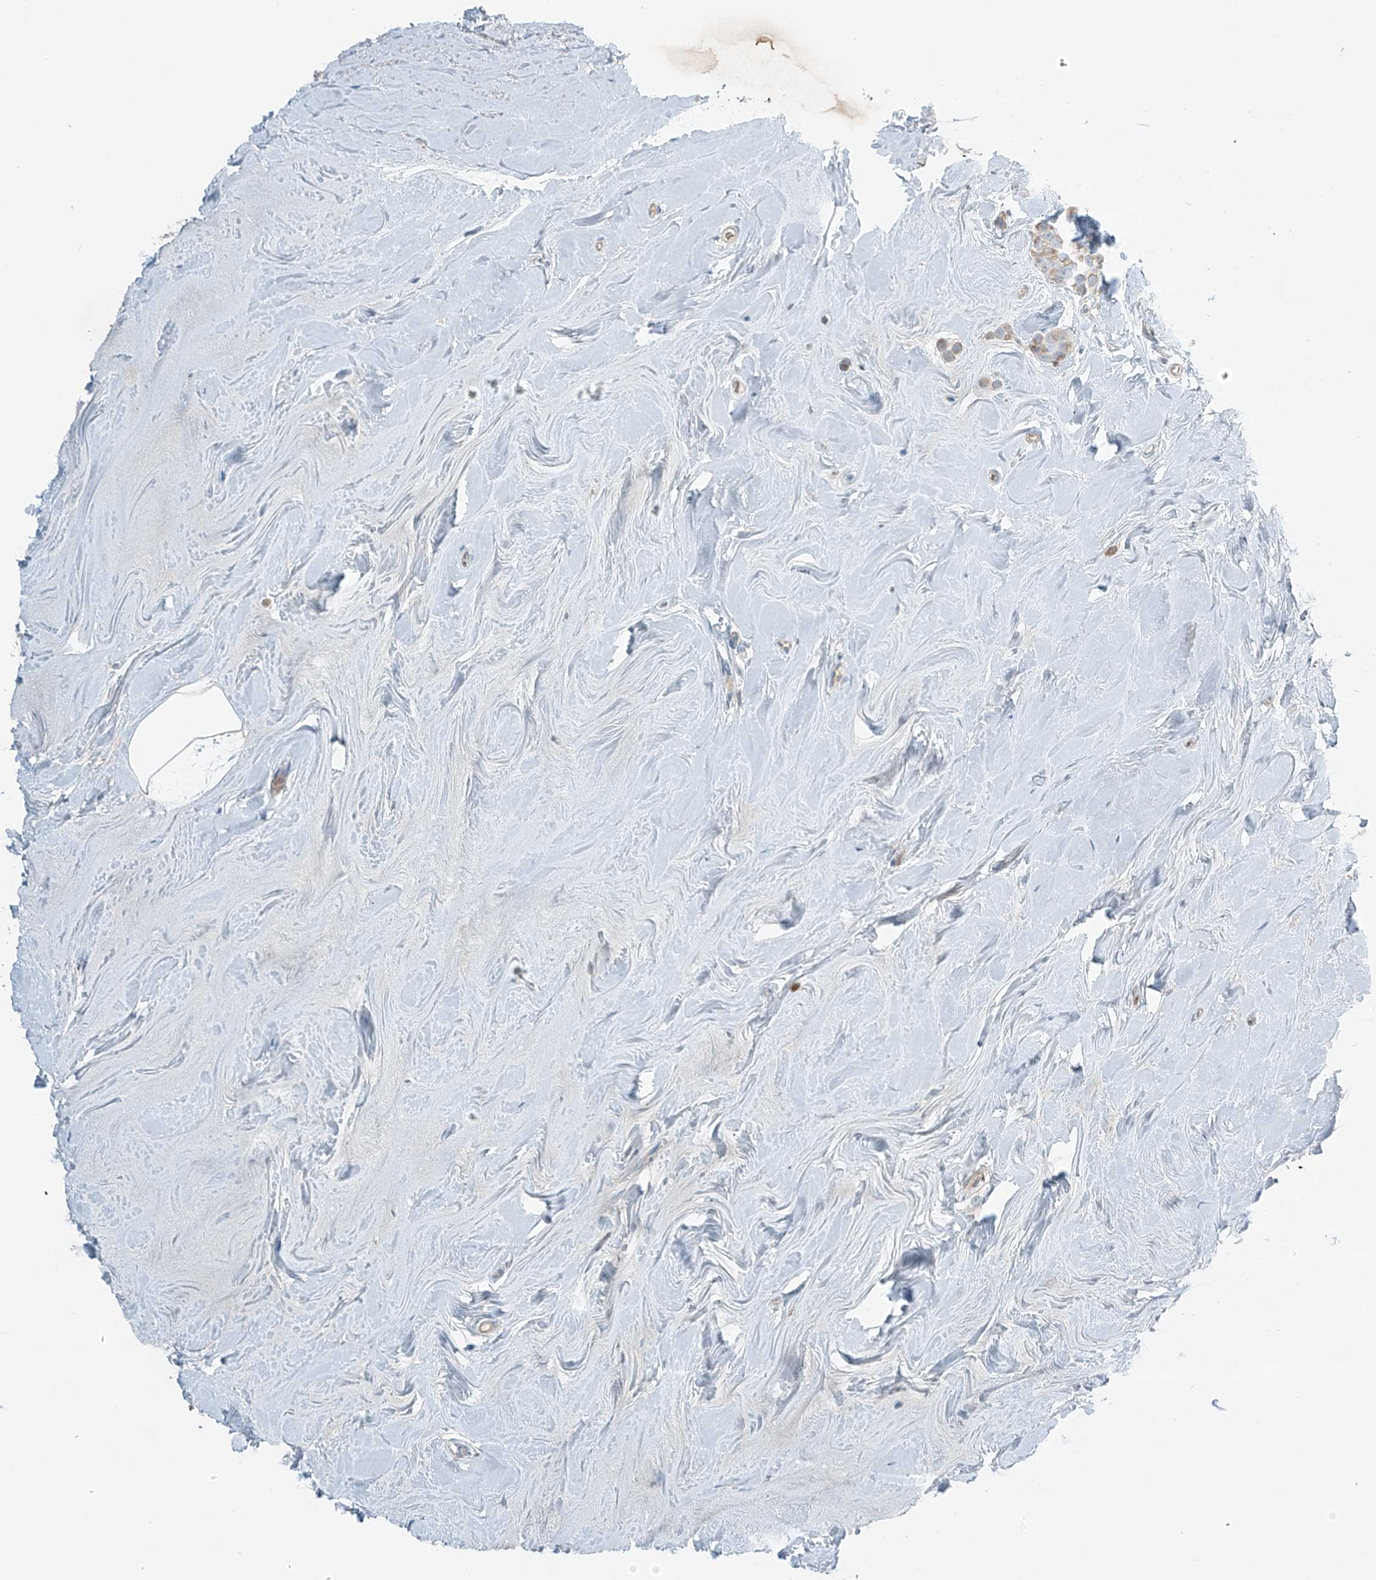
{"staining": {"intensity": "weak", "quantity": "25%-75%", "location": "cytoplasmic/membranous"}, "tissue": "breast cancer", "cell_type": "Tumor cells", "image_type": "cancer", "snomed": [{"axis": "morphology", "description": "Lobular carcinoma"}, {"axis": "topography", "description": "Breast"}], "caption": "Immunohistochemistry (IHC) of human breast cancer shows low levels of weak cytoplasmic/membranous expression in about 25%-75% of tumor cells. The staining is performed using DAB brown chromogen to label protein expression. The nuclei are counter-stained blue using hematoxylin.", "gene": "FAM131C", "patient": {"sex": "female", "age": 47}}